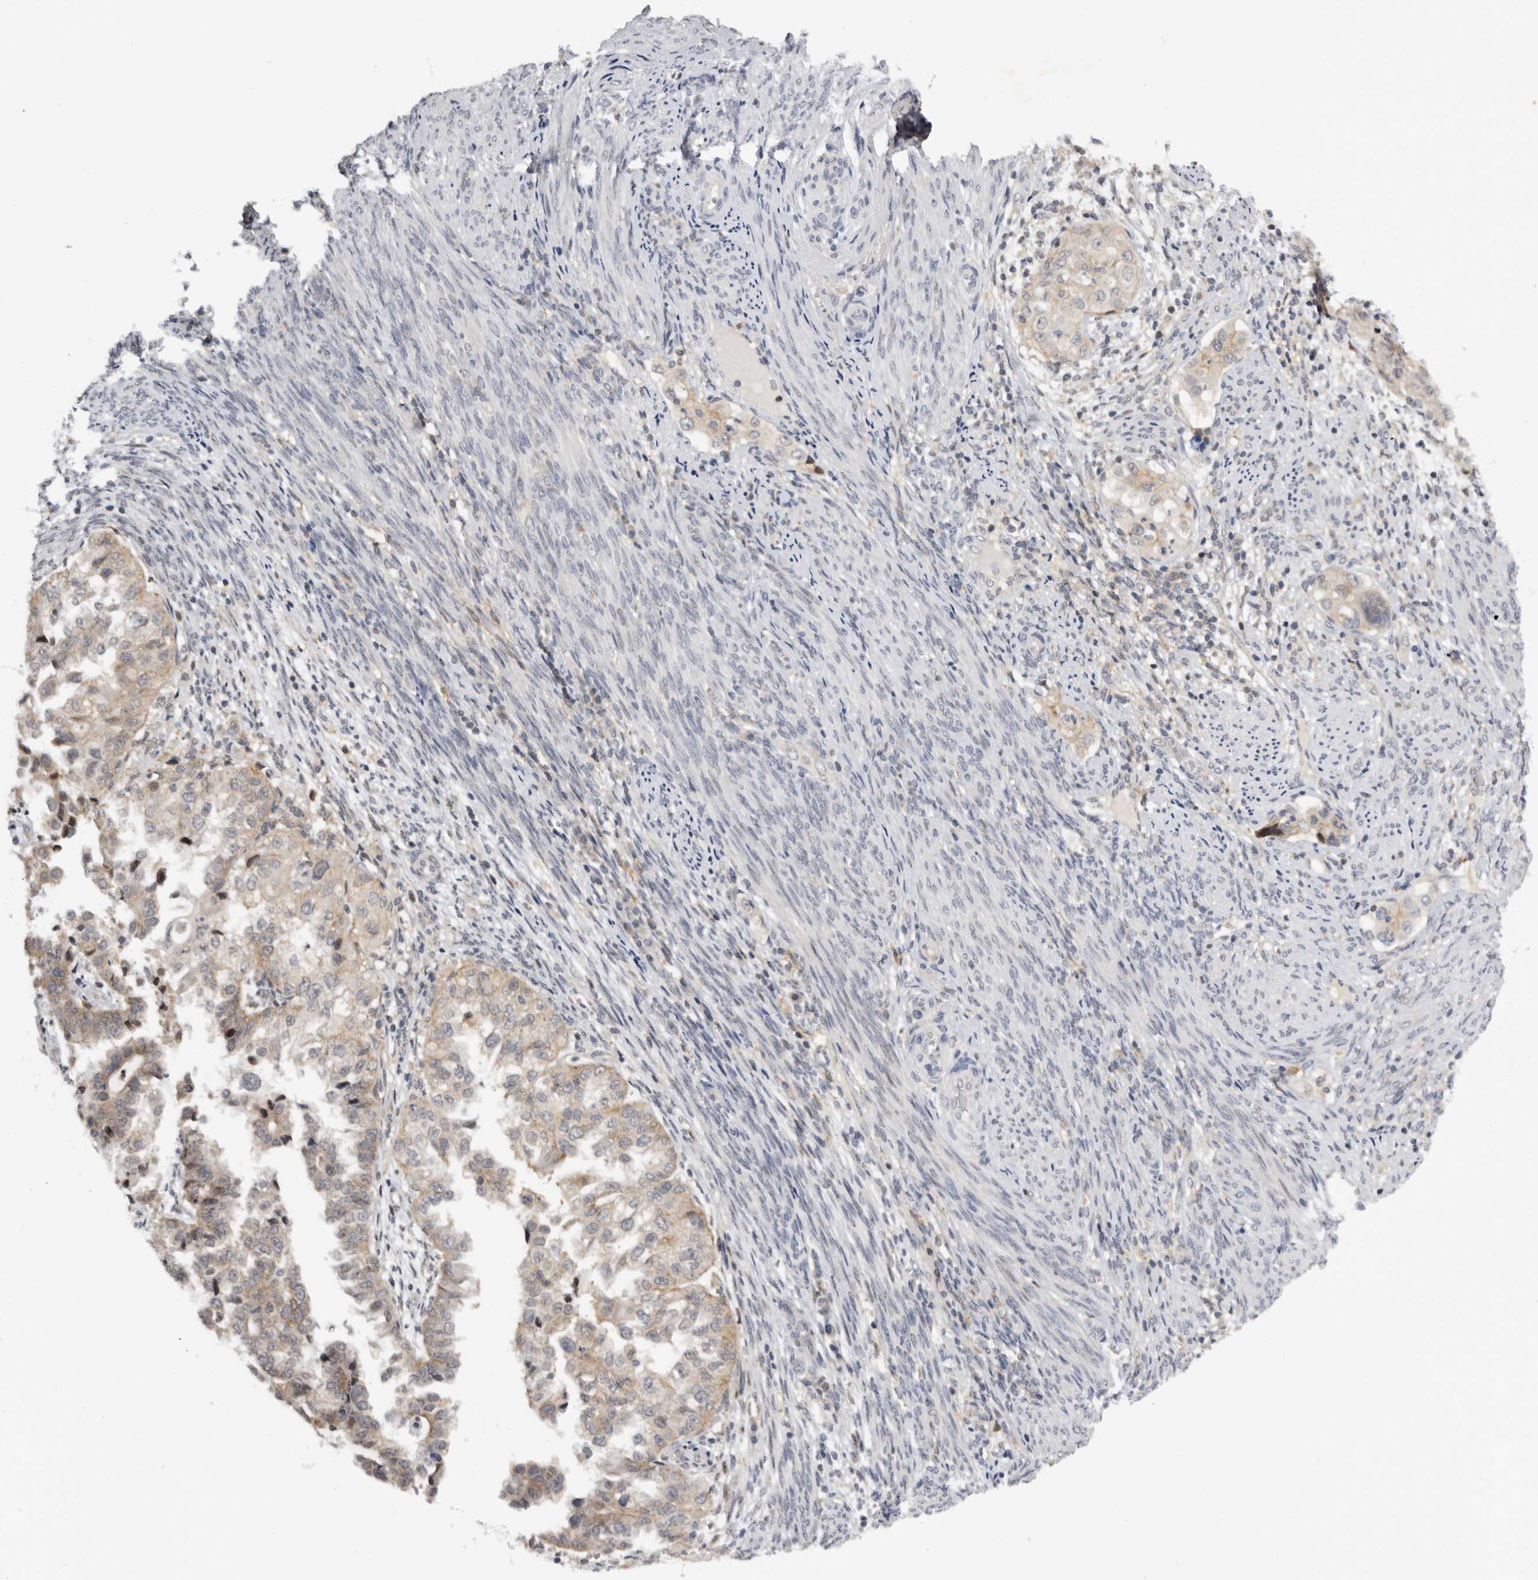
{"staining": {"intensity": "weak", "quantity": "<25%", "location": "cytoplasmic/membranous"}, "tissue": "endometrial cancer", "cell_type": "Tumor cells", "image_type": "cancer", "snomed": [{"axis": "morphology", "description": "Adenocarcinoma, NOS"}, {"axis": "topography", "description": "Endometrium"}], "caption": "A photomicrograph of endometrial cancer (adenocarcinoma) stained for a protein demonstrates no brown staining in tumor cells.", "gene": "KIF2B", "patient": {"sex": "female", "age": 85}}